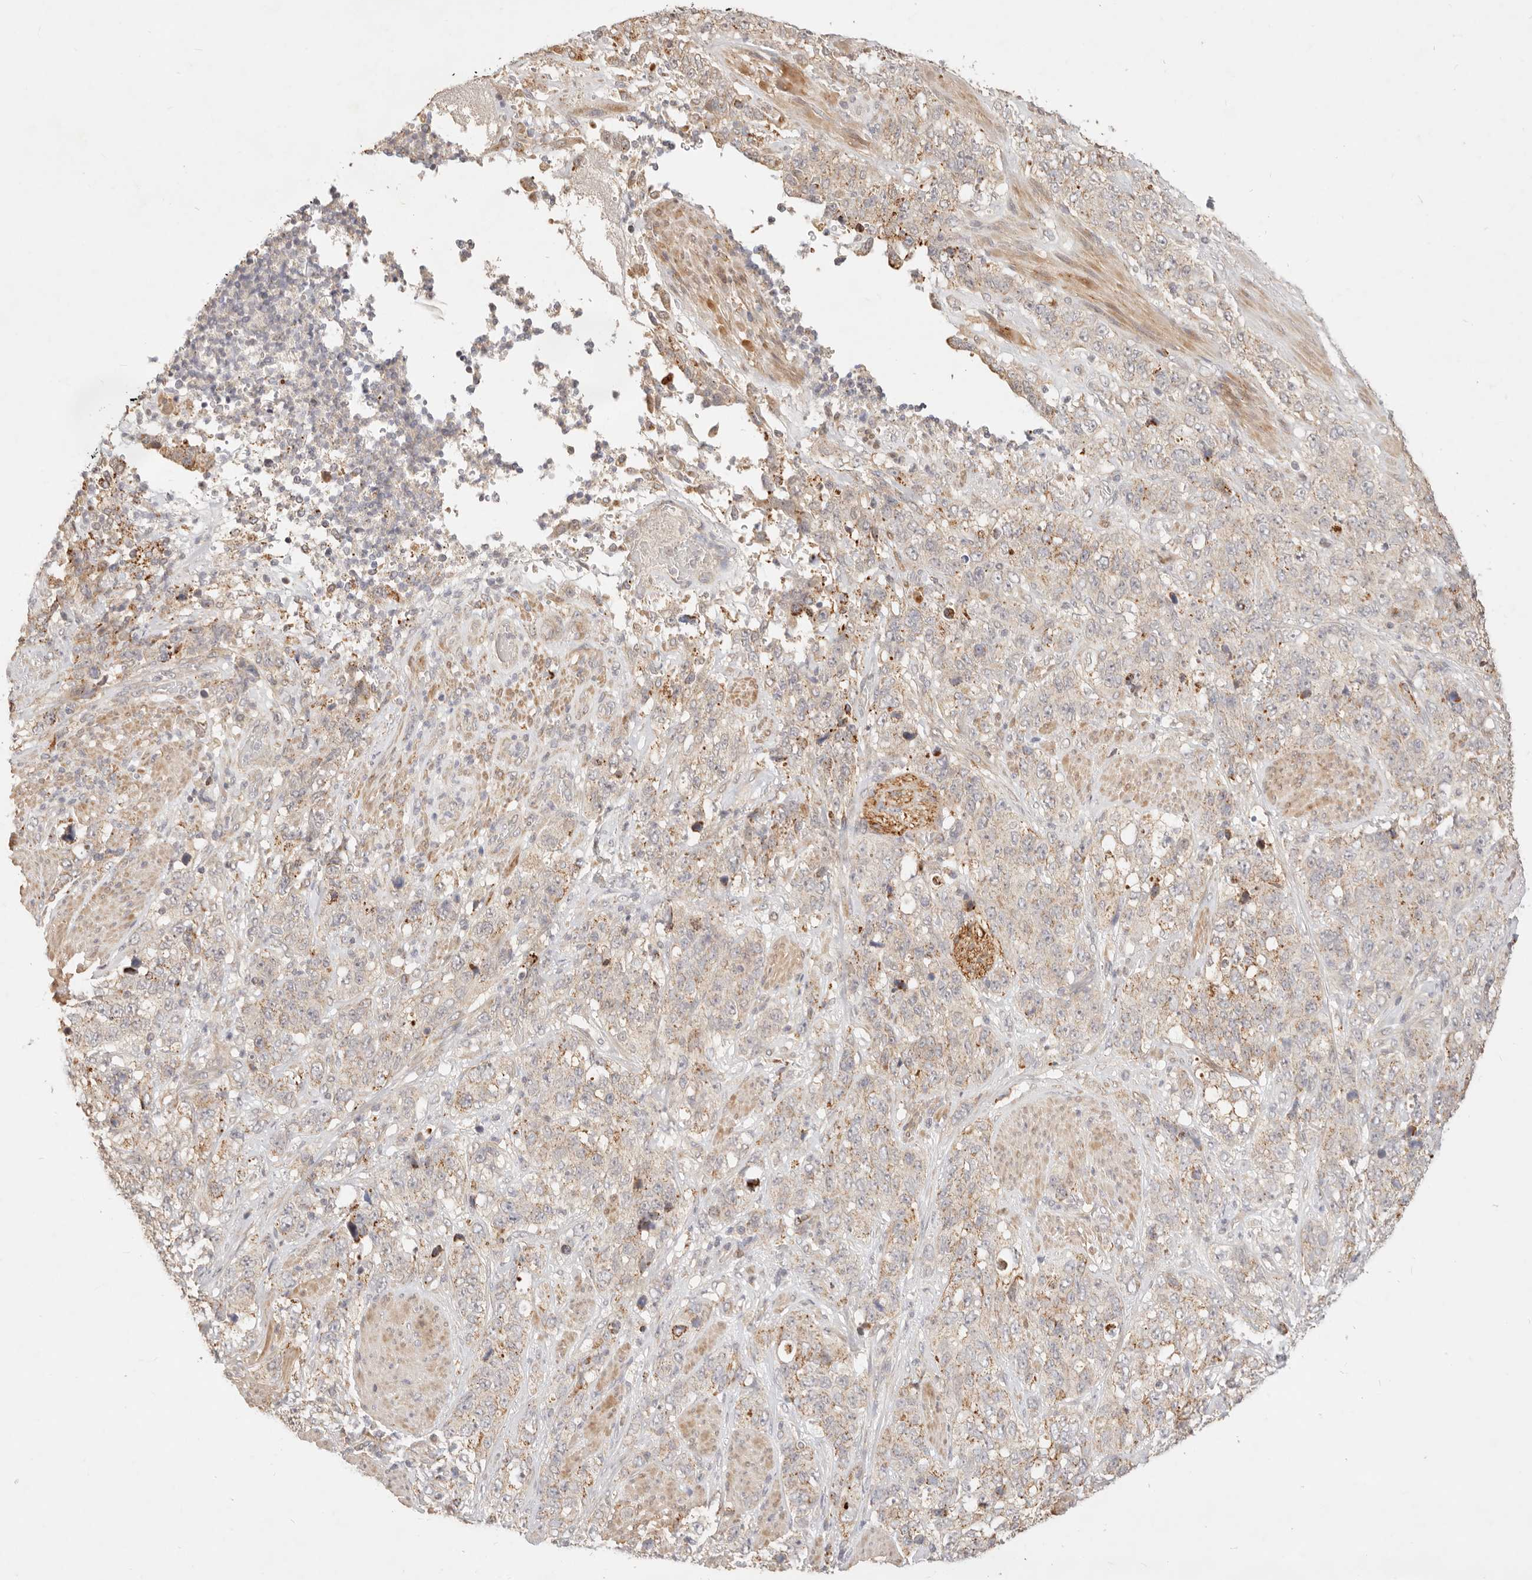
{"staining": {"intensity": "moderate", "quantity": "<25%", "location": "cytoplasmic/membranous"}, "tissue": "stomach cancer", "cell_type": "Tumor cells", "image_type": "cancer", "snomed": [{"axis": "morphology", "description": "Adenocarcinoma, NOS"}, {"axis": "topography", "description": "Stomach"}], "caption": "High-magnification brightfield microscopy of stomach cancer (adenocarcinoma) stained with DAB (3,3'-diaminobenzidine) (brown) and counterstained with hematoxylin (blue). tumor cells exhibit moderate cytoplasmic/membranous staining is present in about<25% of cells.", "gene": "RUBCNL", "patient": {"sex": "male", "age": 48}}